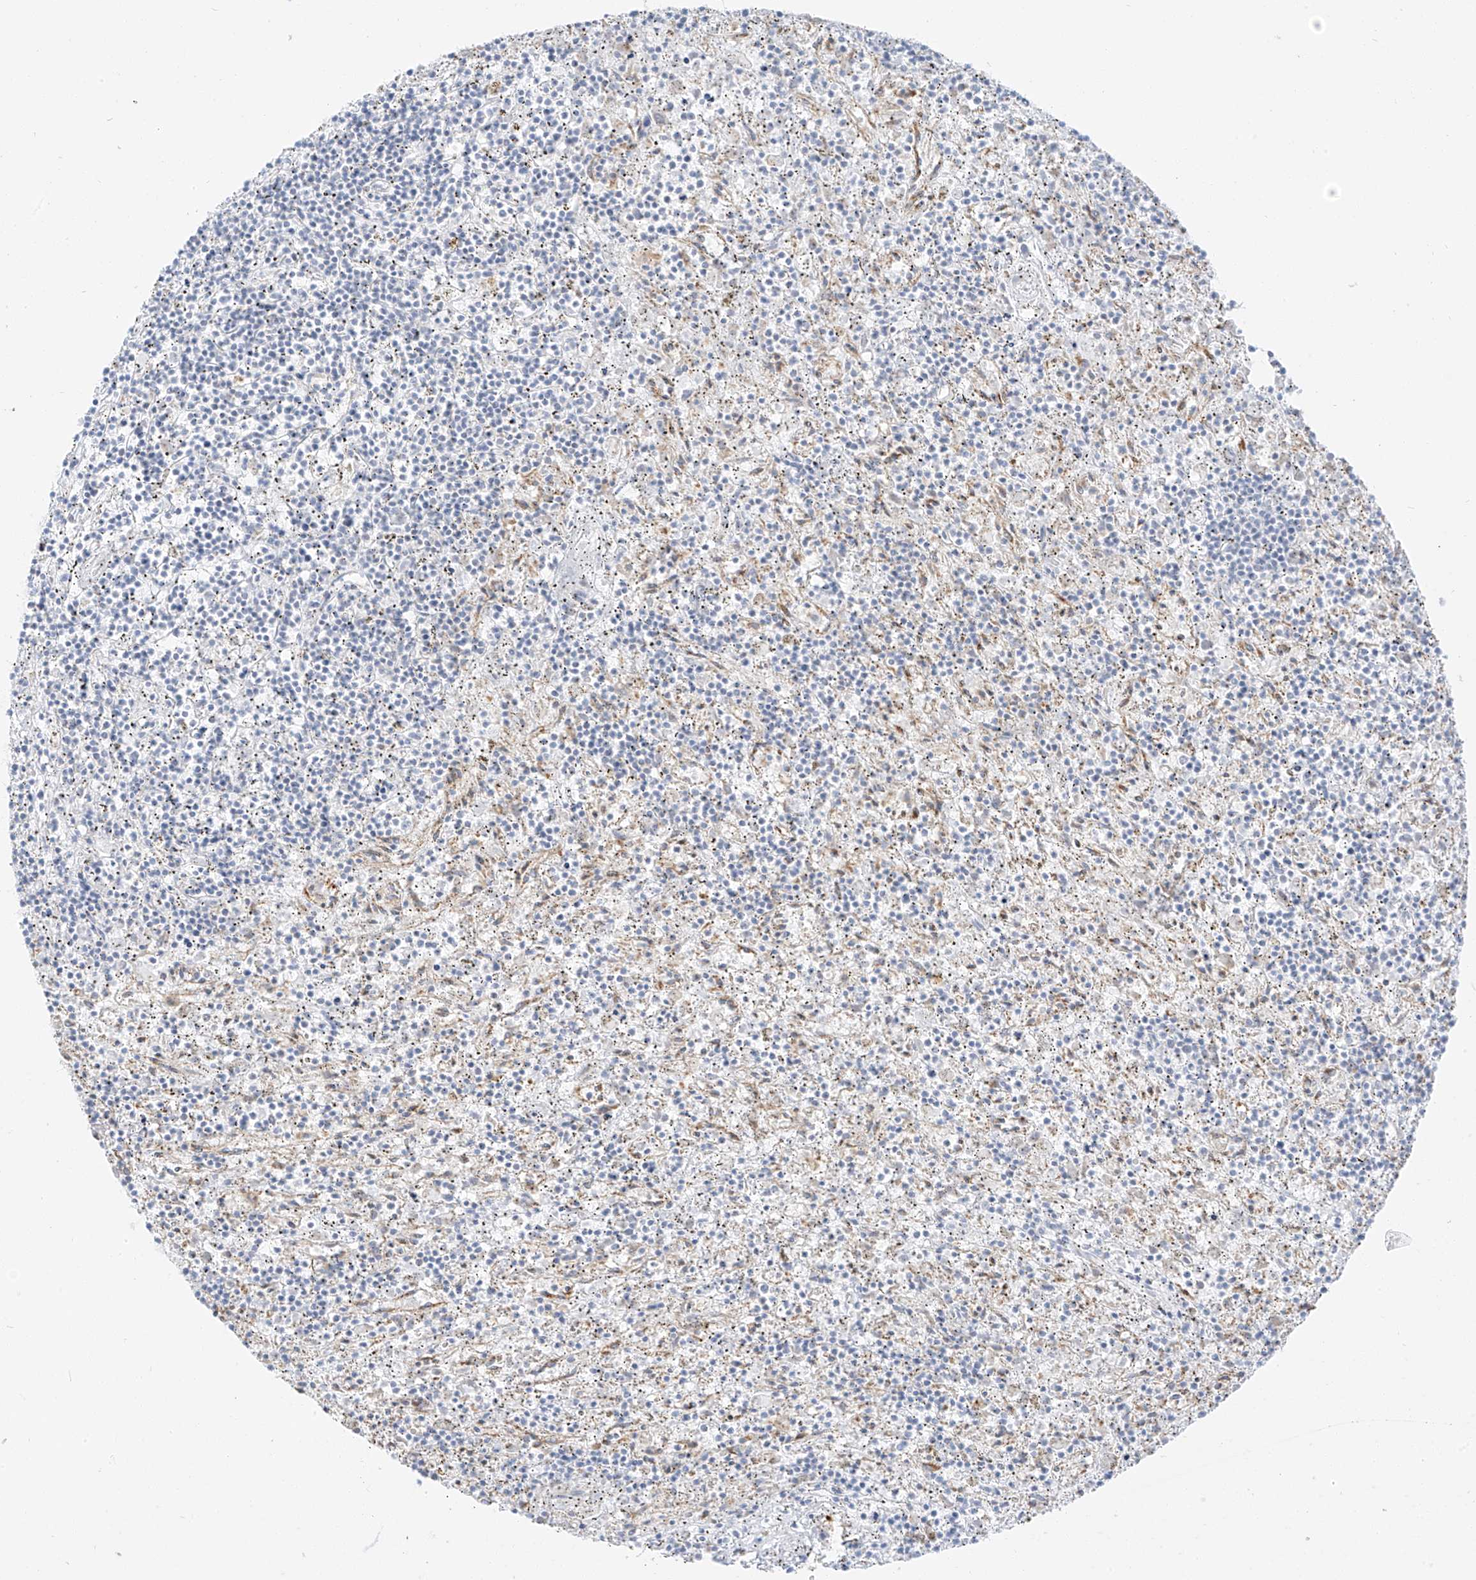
{"staining": {"intensity": "negative", "quantity": "none", "location": "none"}, "tissue": "lymphoma", "cell_type": "Tumor cells", "image_type": "cancer", "snomed": [{"axis": "morphology", "description": "Malignant lymphoma, non-Hodgkin's type, Low grade"}, {"axis": "topography", "description": "Spleen"}], "caption": "High power microscopy micrograph of an immunohistochemistry histopathology image of low-grade malignant lymphoma, non-Hodgkin's type, revealing no significant staining in tumor cells.", "gene": "SLC35F6", "patient": {"sex": "male", "age": 76}}